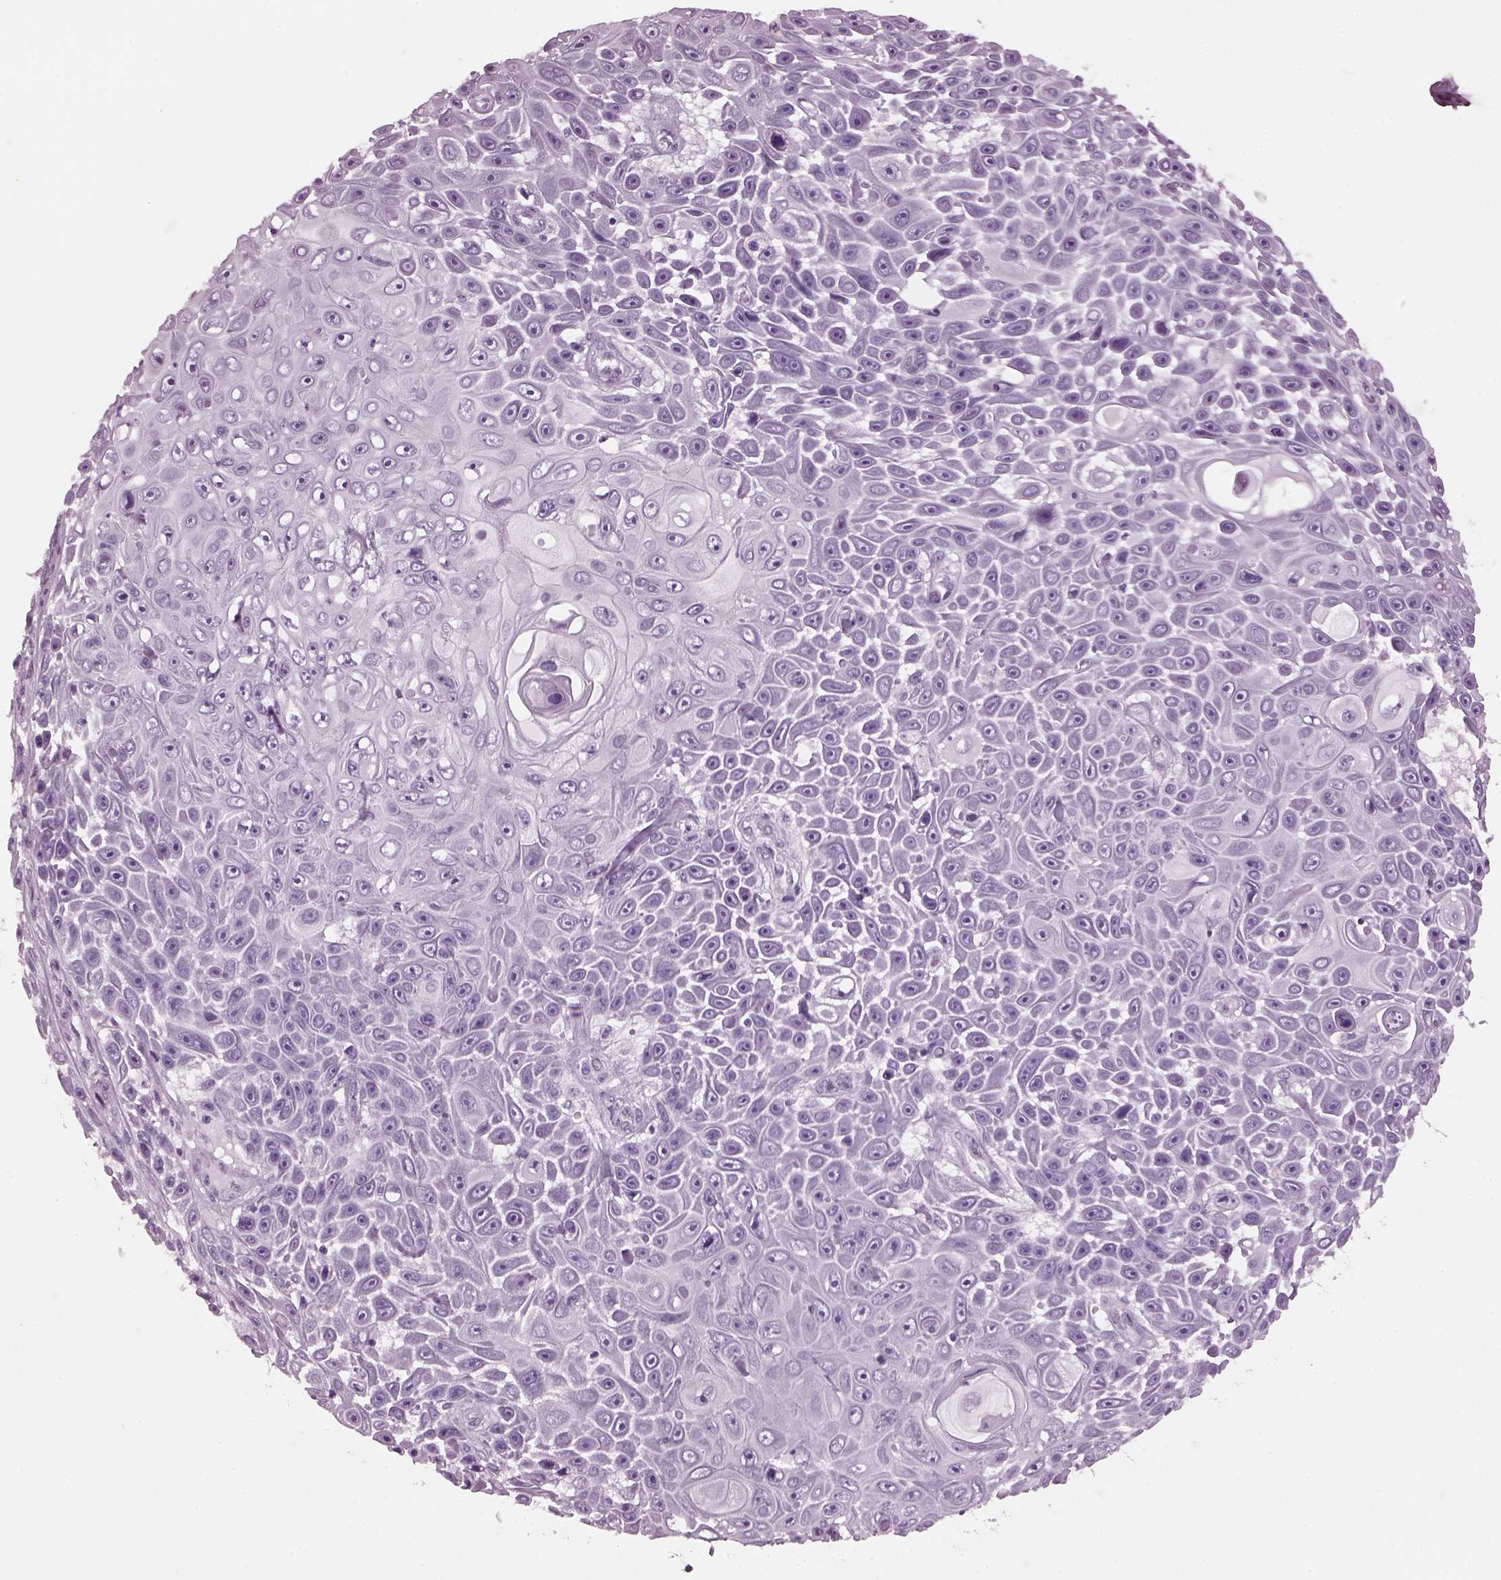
{"staining": {"intensity": "negative", "quantity": "none", "location": "none"}, "tissue": "skin cancer", "cell_type": "Tumor cells", "image_type": "cancer", "snomed": [{"axis": "morphology", "description": "Squamous cell carcinoma, NOS"}, {"axis": "topography", "description": "Skin"}], "caption": "DAB (3,3'-diaminobenzidine) immunohistochemical staining of skin cancer reveals no significant expression in tumor cells.", "gene": "KRTAP3-2", "patient": {"sex": "male", "age": 82}}